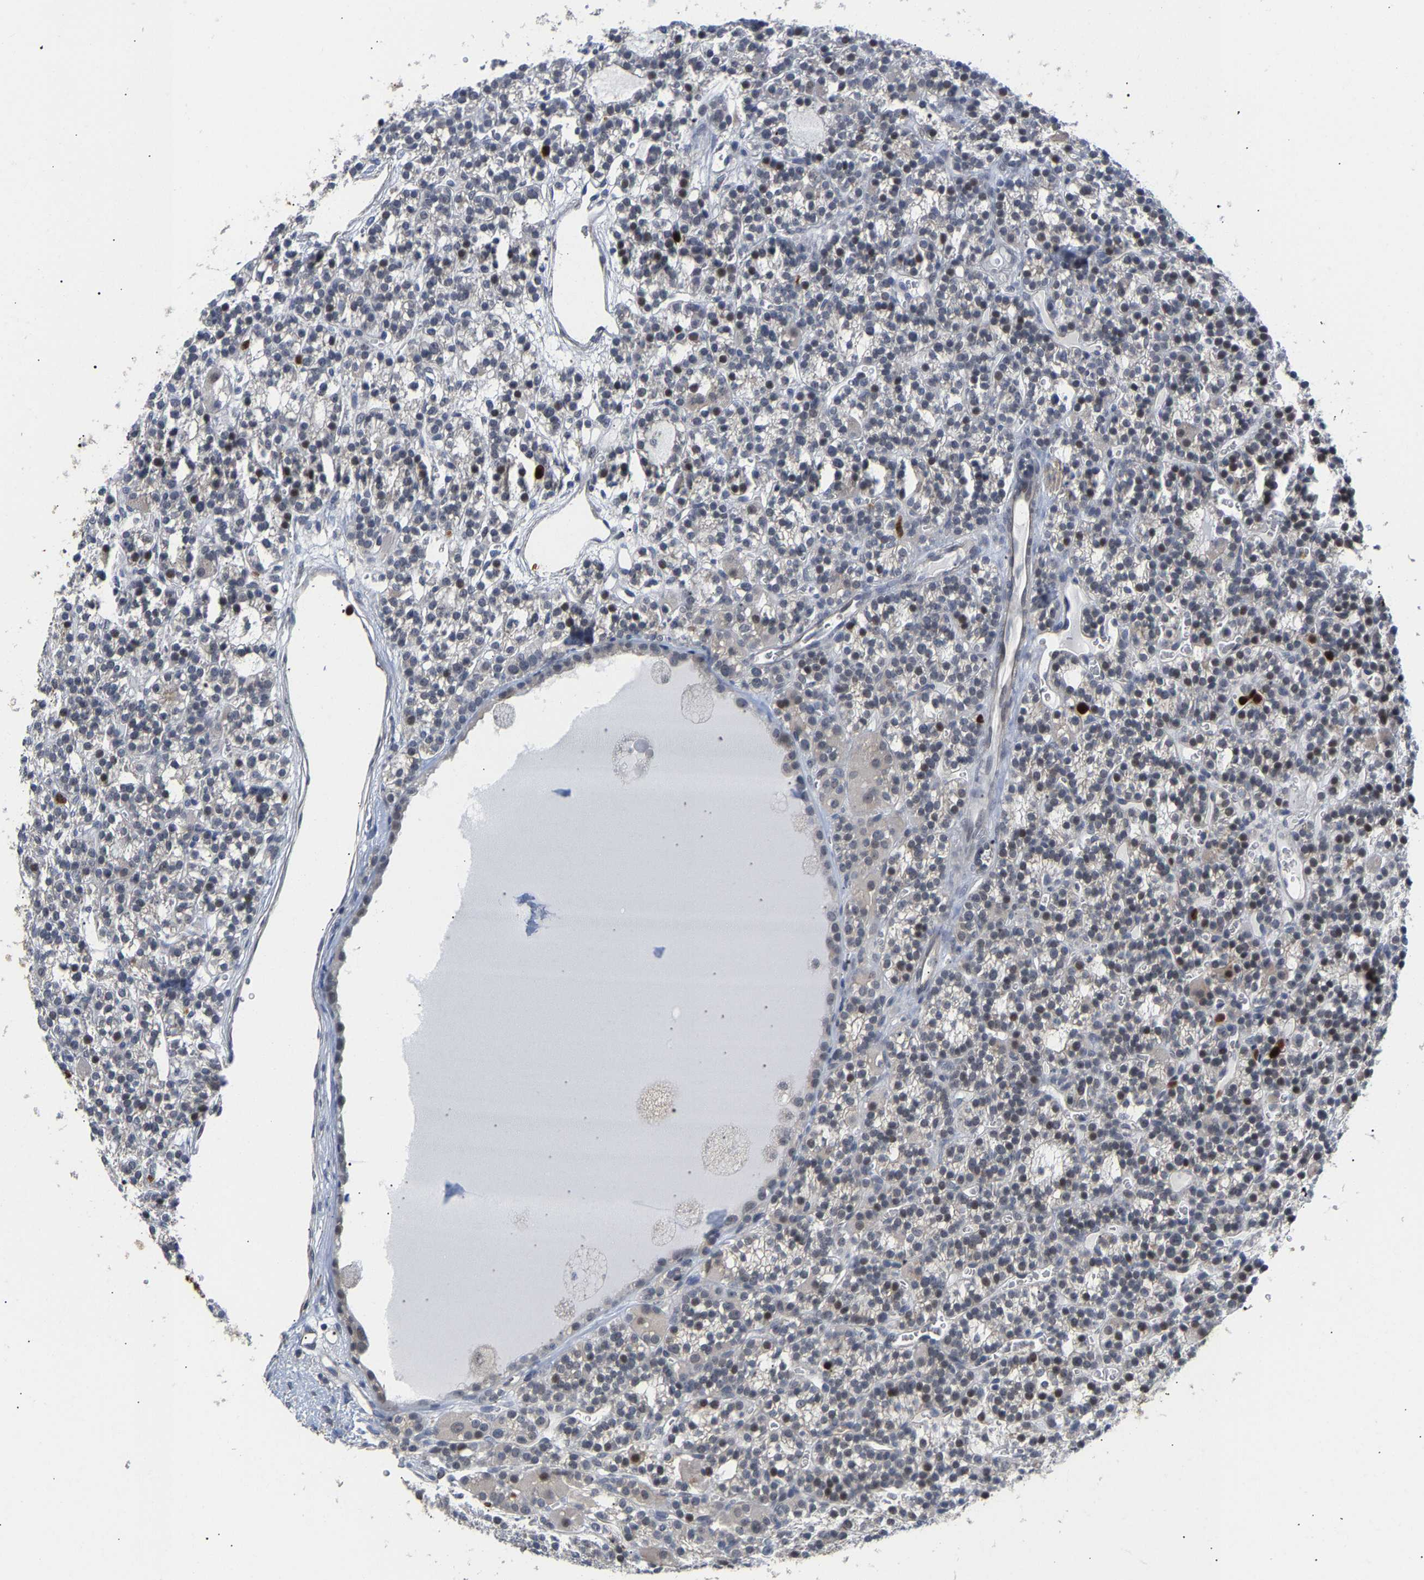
{"staining": {"intensity": "moderate", "quantity": "<25%", "location": "nuclear"}, "tissue": "parathyroid gland", "cell_type": "Glandular cells", "image_type": "normal", "snomed": [{"axis": "morphology", "description": "Normal tissue, NOS"}, {"axis": "morphology", "description": "Adenoma, NOS"}, {"axis": "topography", "description": "Parathyroid gland"}], "caption": "The photomicrograph shows a brown stain indicating the presence of a protein in the nuclear of glandular cells in parathyroid gland. (IHC, brightfield microscopy, high magnification).", "gene": "TDRD7", "patient": {"sex": "female", "age": 58}}